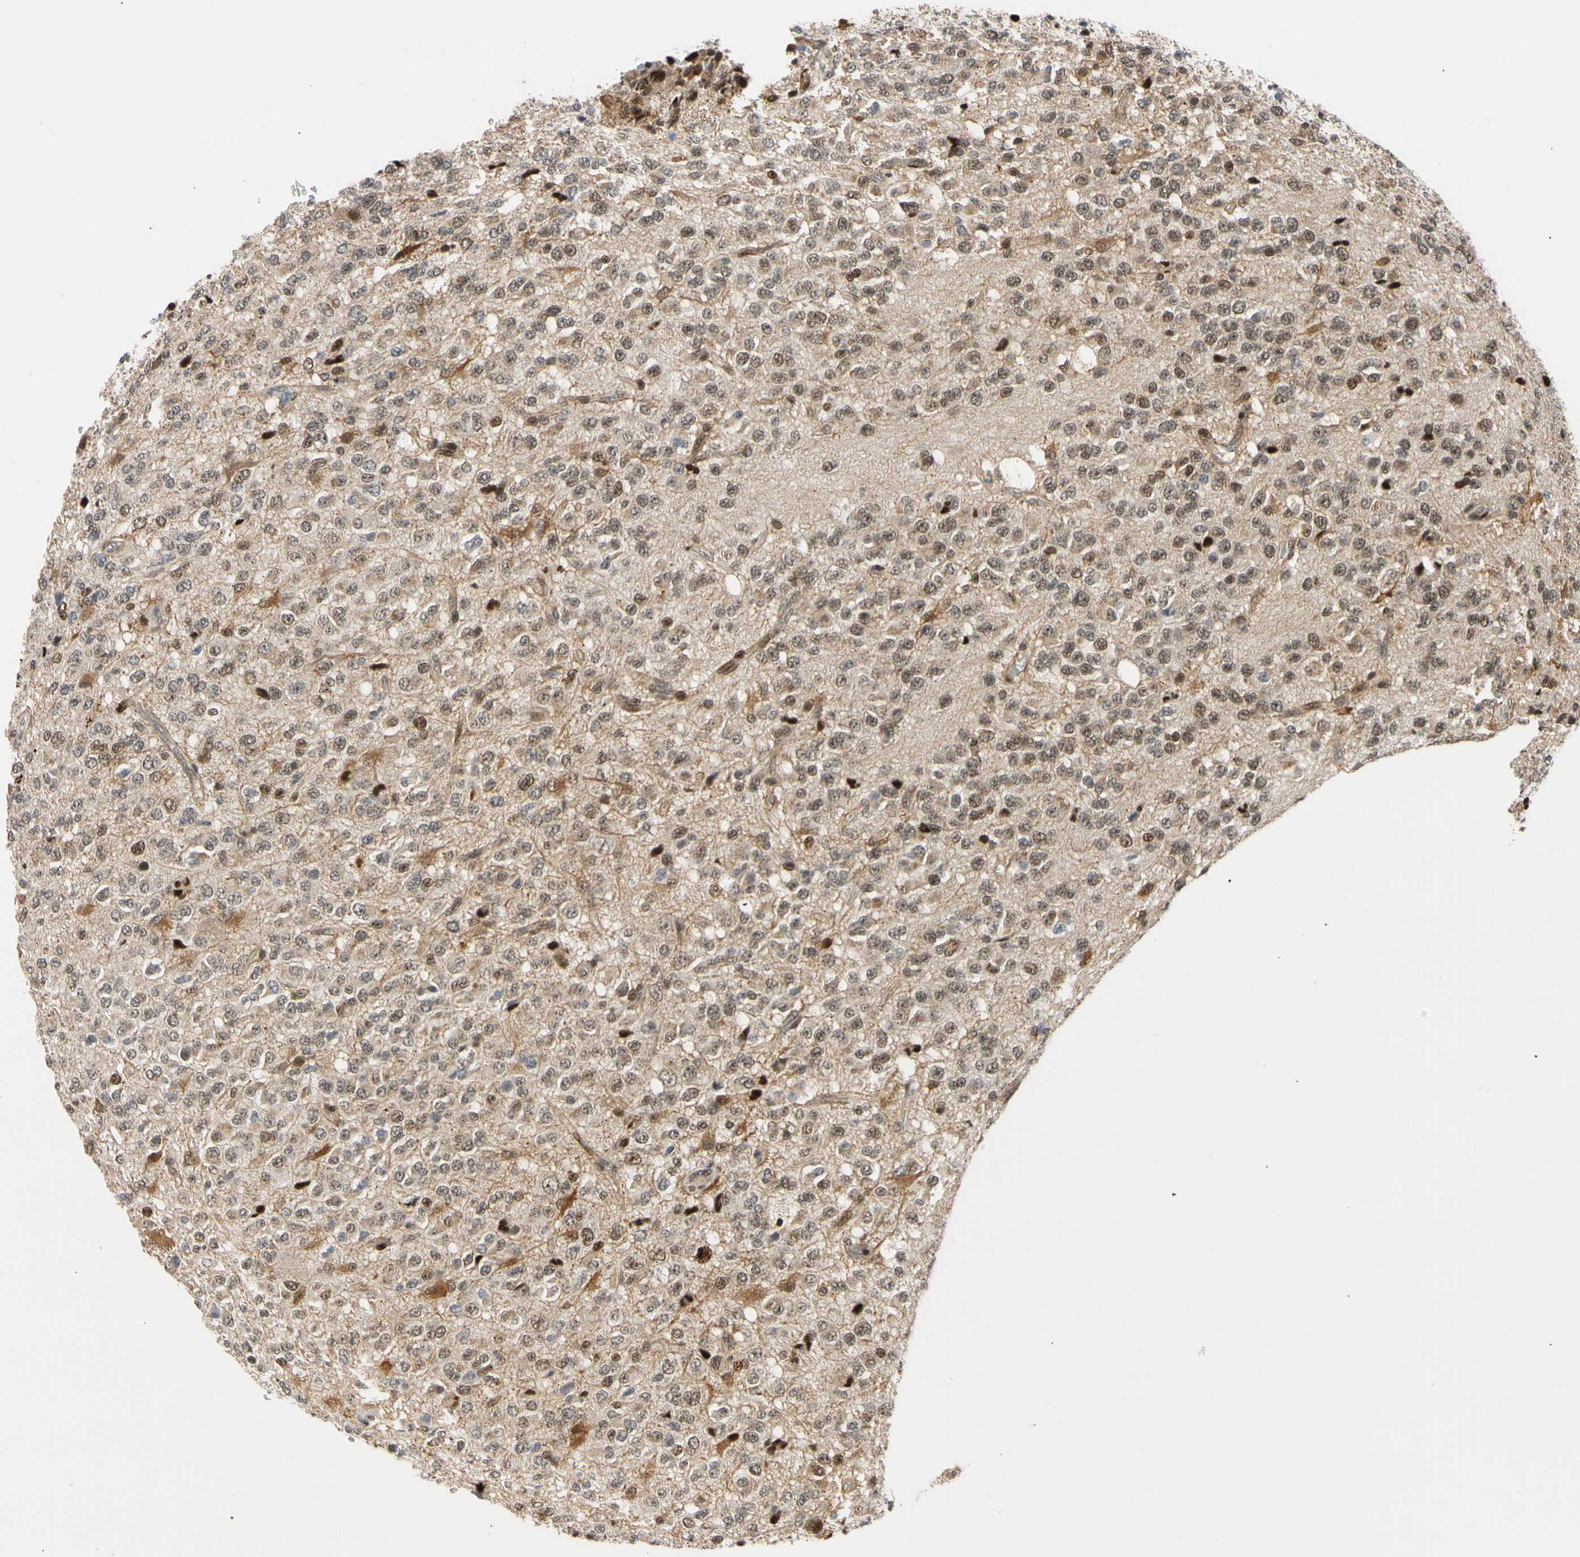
{"staining": {"intensity": "moderate", "quantity": "25%-75%", "location": "cytoplasmic/membranous,nuclear"}, "tissue": "glioma", "cell_type": "Tumor cells", "image_type": "cancer", "snomed": [{"axis": "morphology", "description": "Glioma, malignant, High grade"}, {"axis": "topography", "description": "pancreas cauda"}], "caption": "An immunohistochemistry photomicrograph of tumor tissue is shown. Protein staining in brown labels moderate cytoplasmic/membranous and nuclear positivity in malignant high-grade glioma within tumor cells.", "gene": "E2F1", "patient": {"sex": "male", "age": 60}}